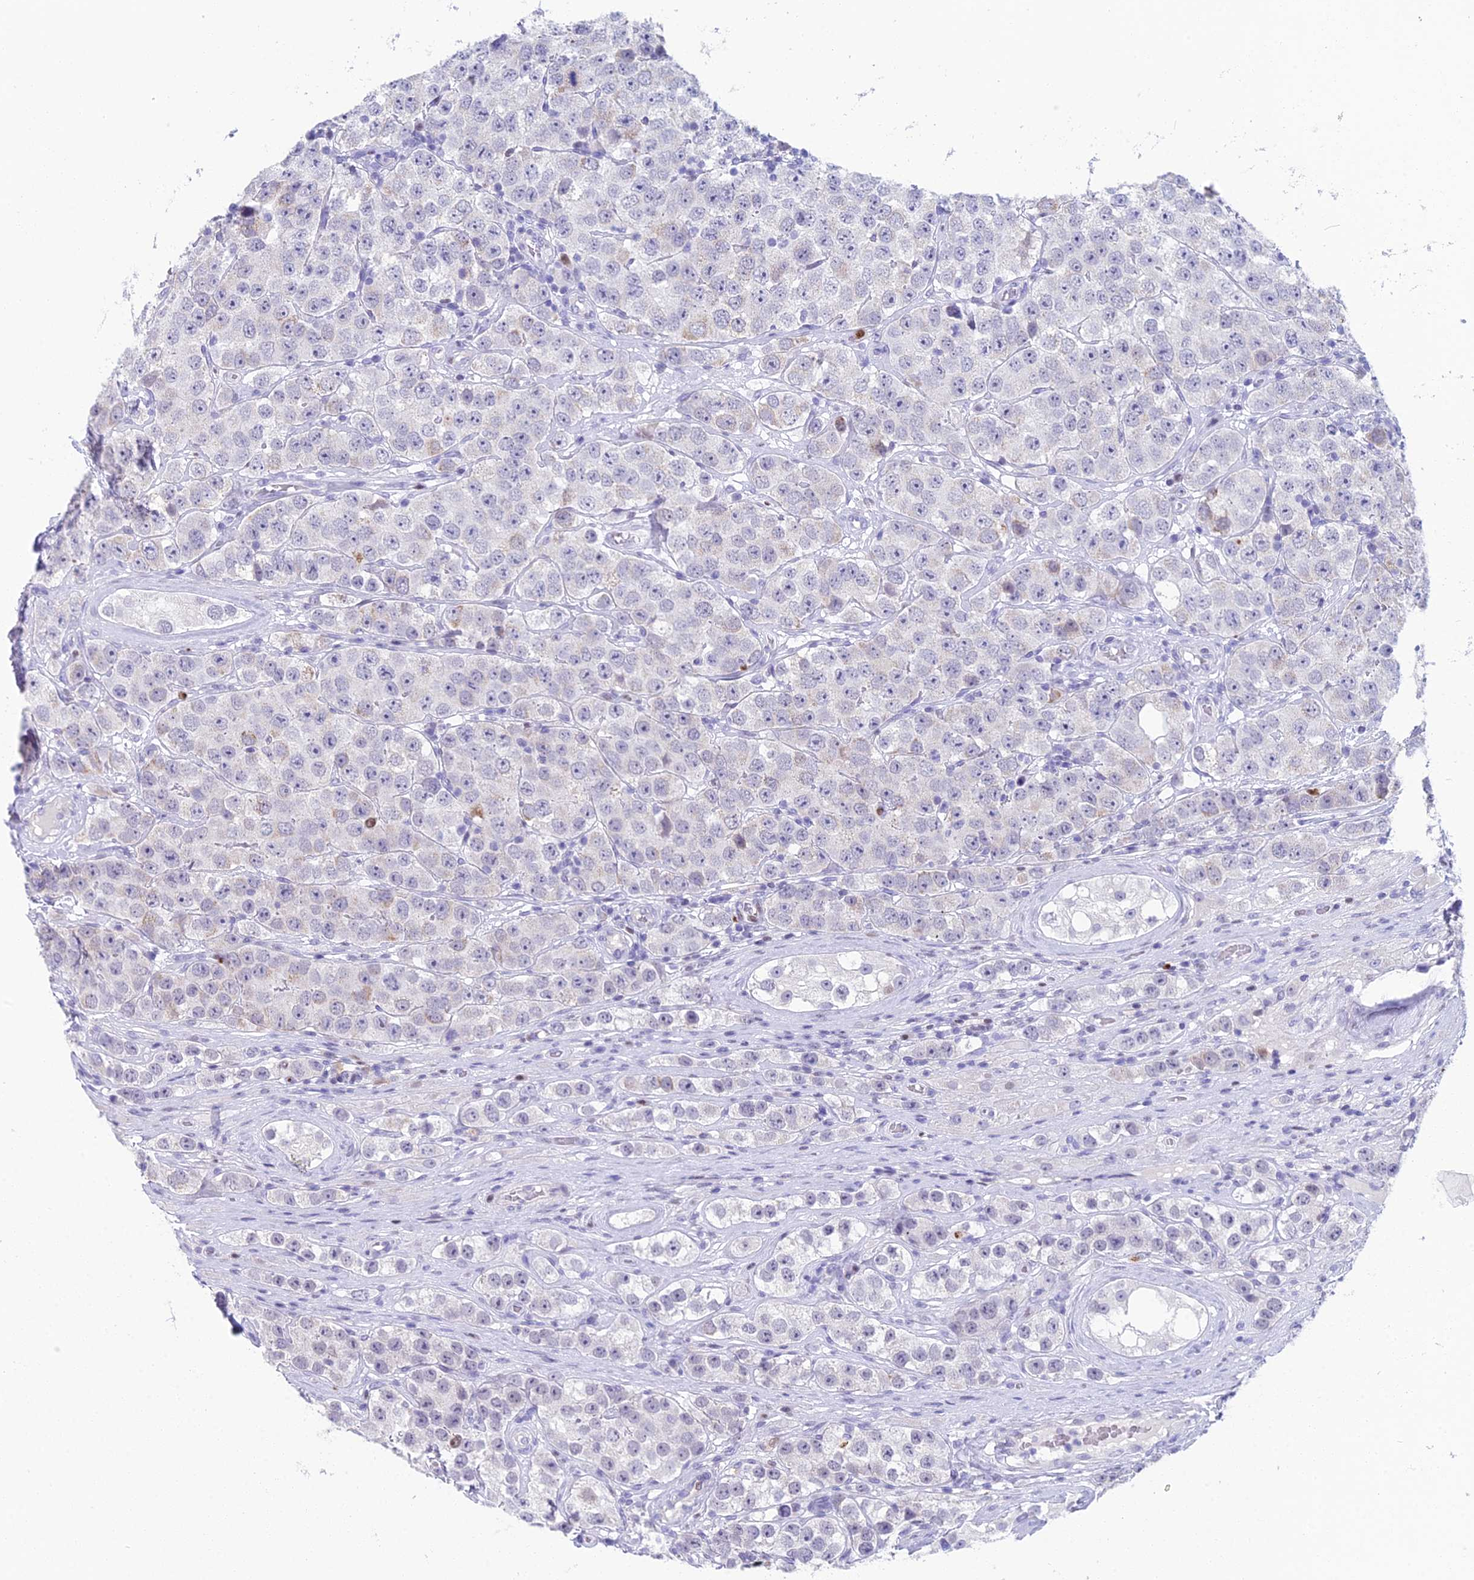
{"staining": {"intensity": "weak", "quantity": "<25%", "location": "cytoplasmic/membranous"}, "tissue": "testis cancer", "cell_type": "Tumor cells", "image_type": "cancer", "snomed": [{"axis": "morphology", "description": "Seminoma, NOS"}, {"axis": "topography", "description": "Testis"}], "caption": "IHC micrograph of seminoma (testis) stained for a protein (brown), which exhibits no expression in tumor cells. The staining was performed using DAB to visualize the protein expression in brown, while the nuclei were stained in blue with hematoxylin (Magnification: 20x).", "gene": "CC2D2A", "patient": {"sex": "male", "age": 28}}